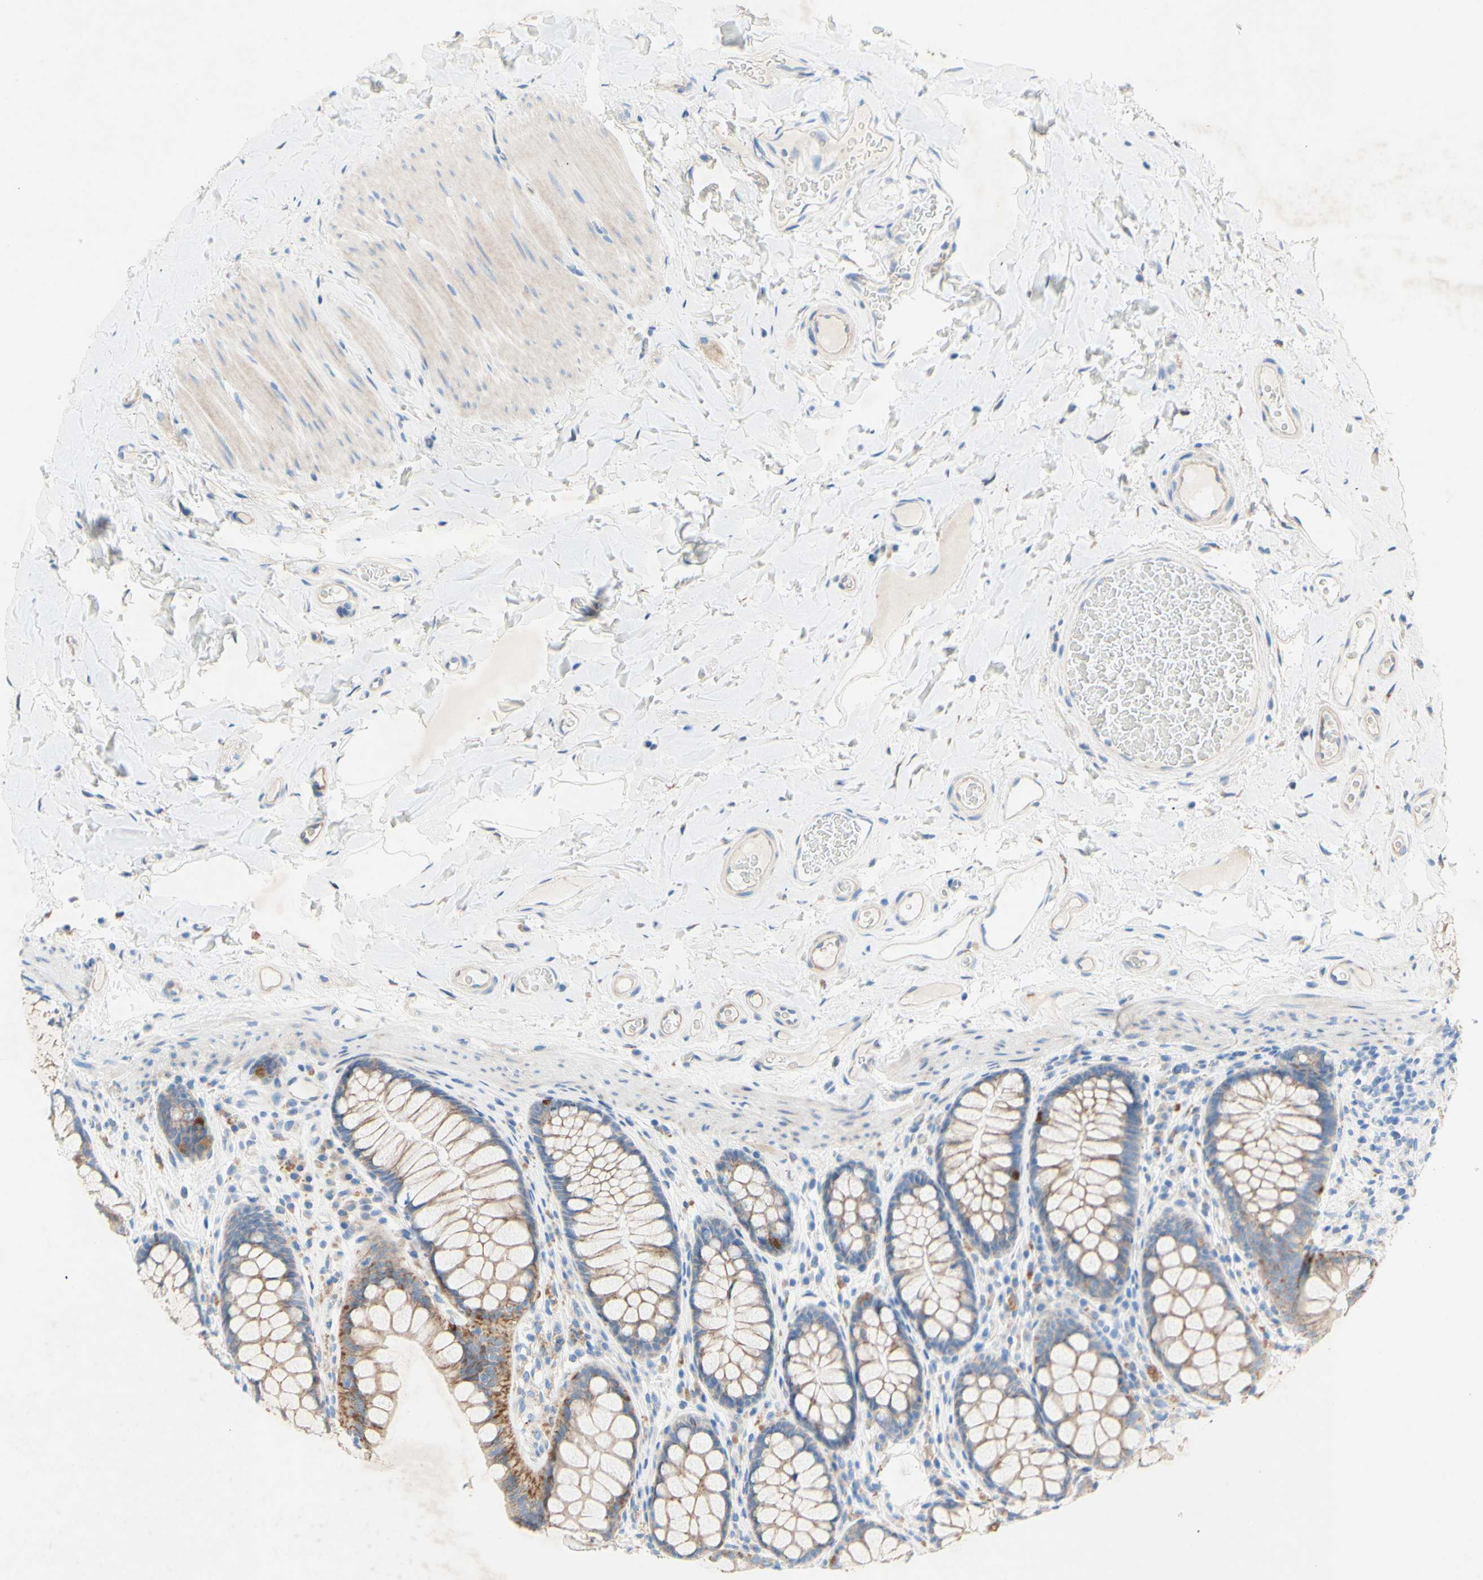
{"staining": {"intensity": "negative", "quantity": "none", "location": "none"}, "tissue": "colon", "cell_type": "Endothelial cells", "image_type": "normal", "snomed": [{"axis": "morphology", "description": "Normal tissue, NOS"}, {"axis": "topography", "description": "Colon"}], "caption": "Human colon stained for a protein using IHC reveals no expression in endothelial cells.", "gene": "TMIGD2", "patient": {"sex": "female", "age": 55}}